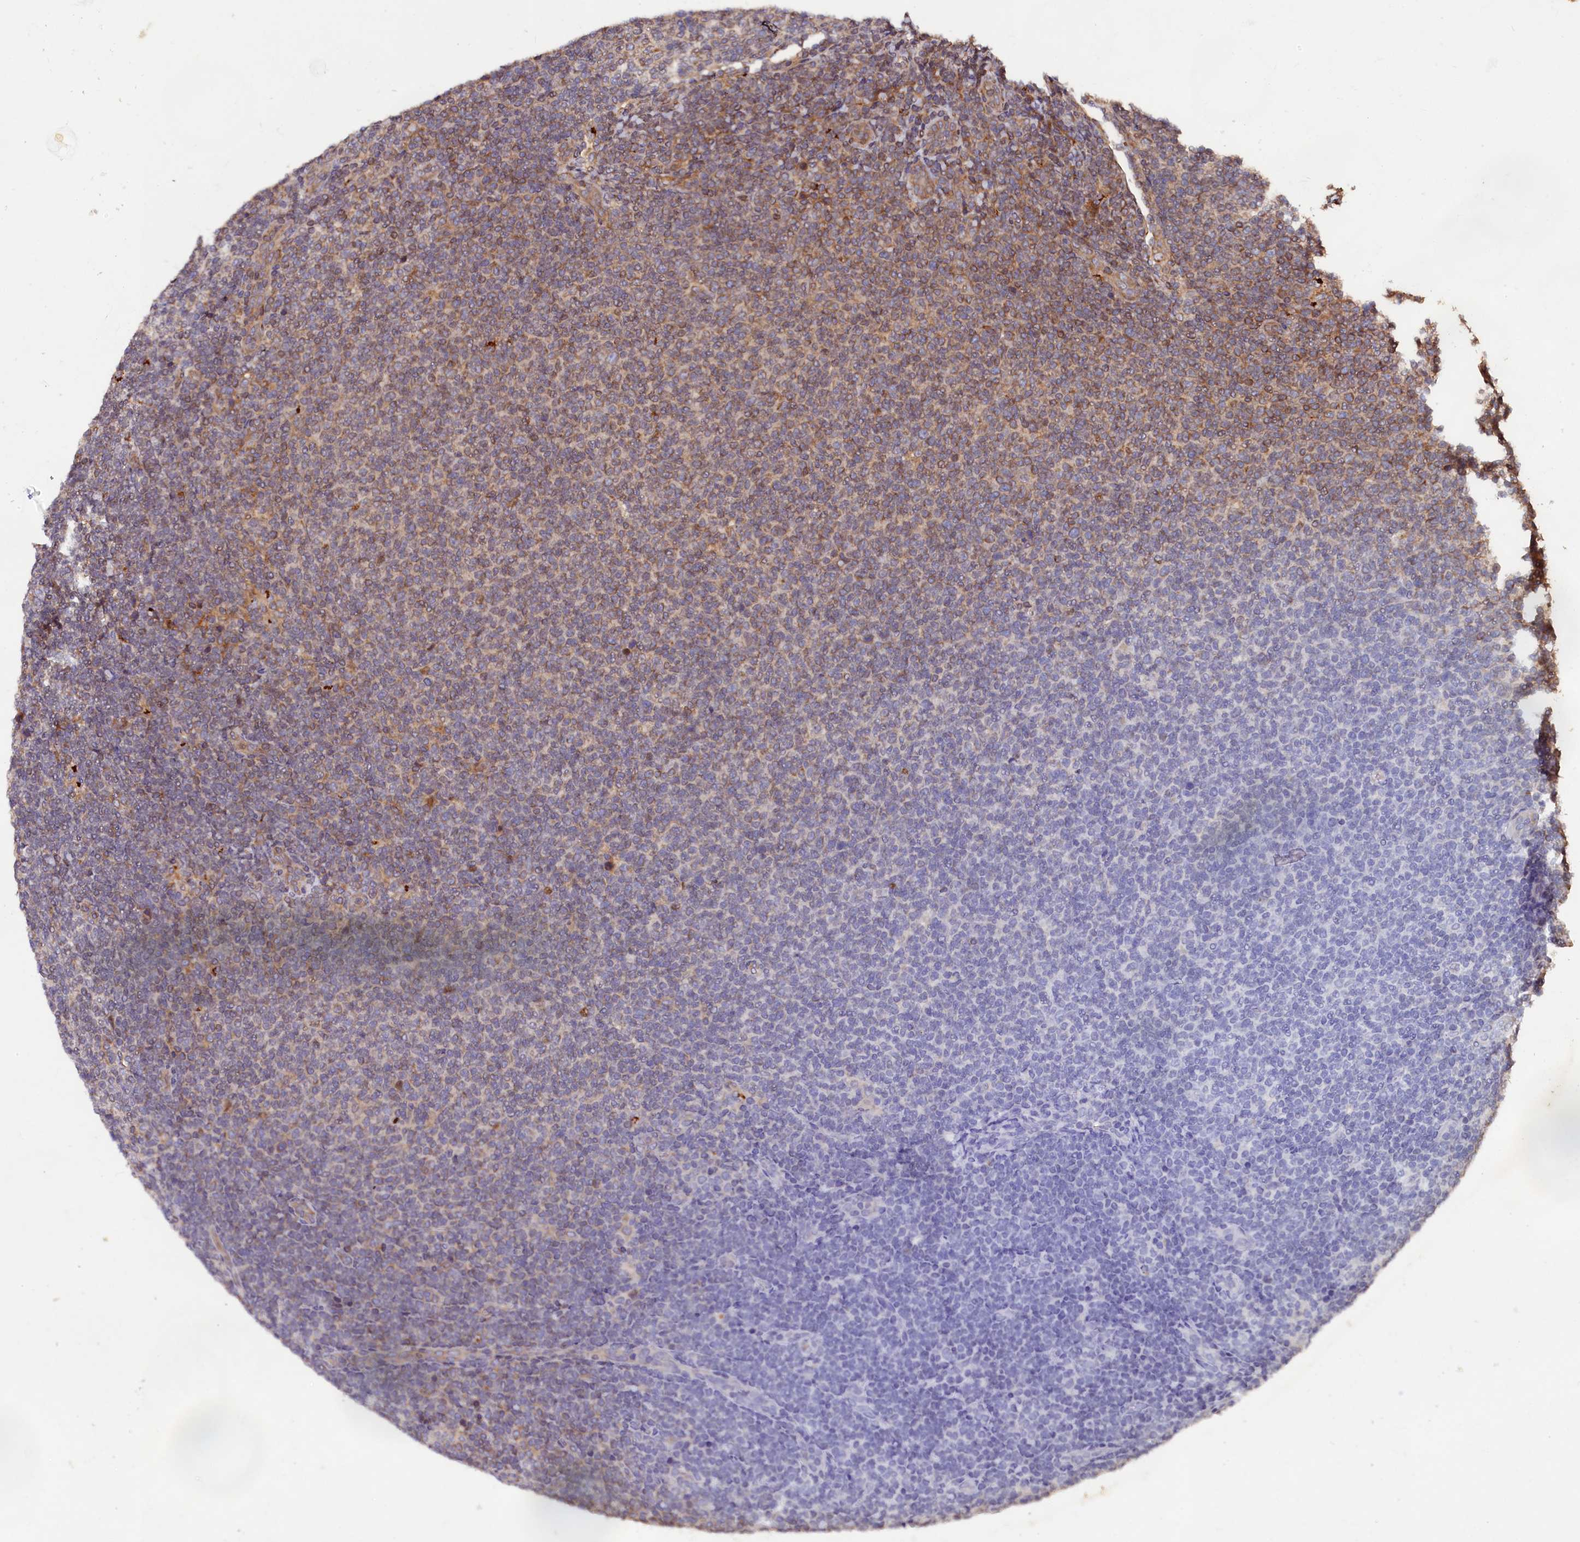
{"staining": {"intensity": "moderate", "quantity": "<25%", "location": "cytoplasmic/membranous"}, "tissue": "lymphoma", "cell_type": "Tumor cells", "image_type": "cancer", "snomed": [{"axis": "morphology", "description": "Malignant lymphoma, non-Hodgkin's type, Low grade"}, {"axis": "topography", "description": "Lymph node"}], "caption": "Protein expression by immunohistochemistry (IHC) displays moderate cytoplasmic/membranous expression in about <25% of tumor cells in malignant lymphoma, non-Hodgkin's type (low-grade).", "gene": "HMOX2", "patient": {"sex": "male", "age": 66}}